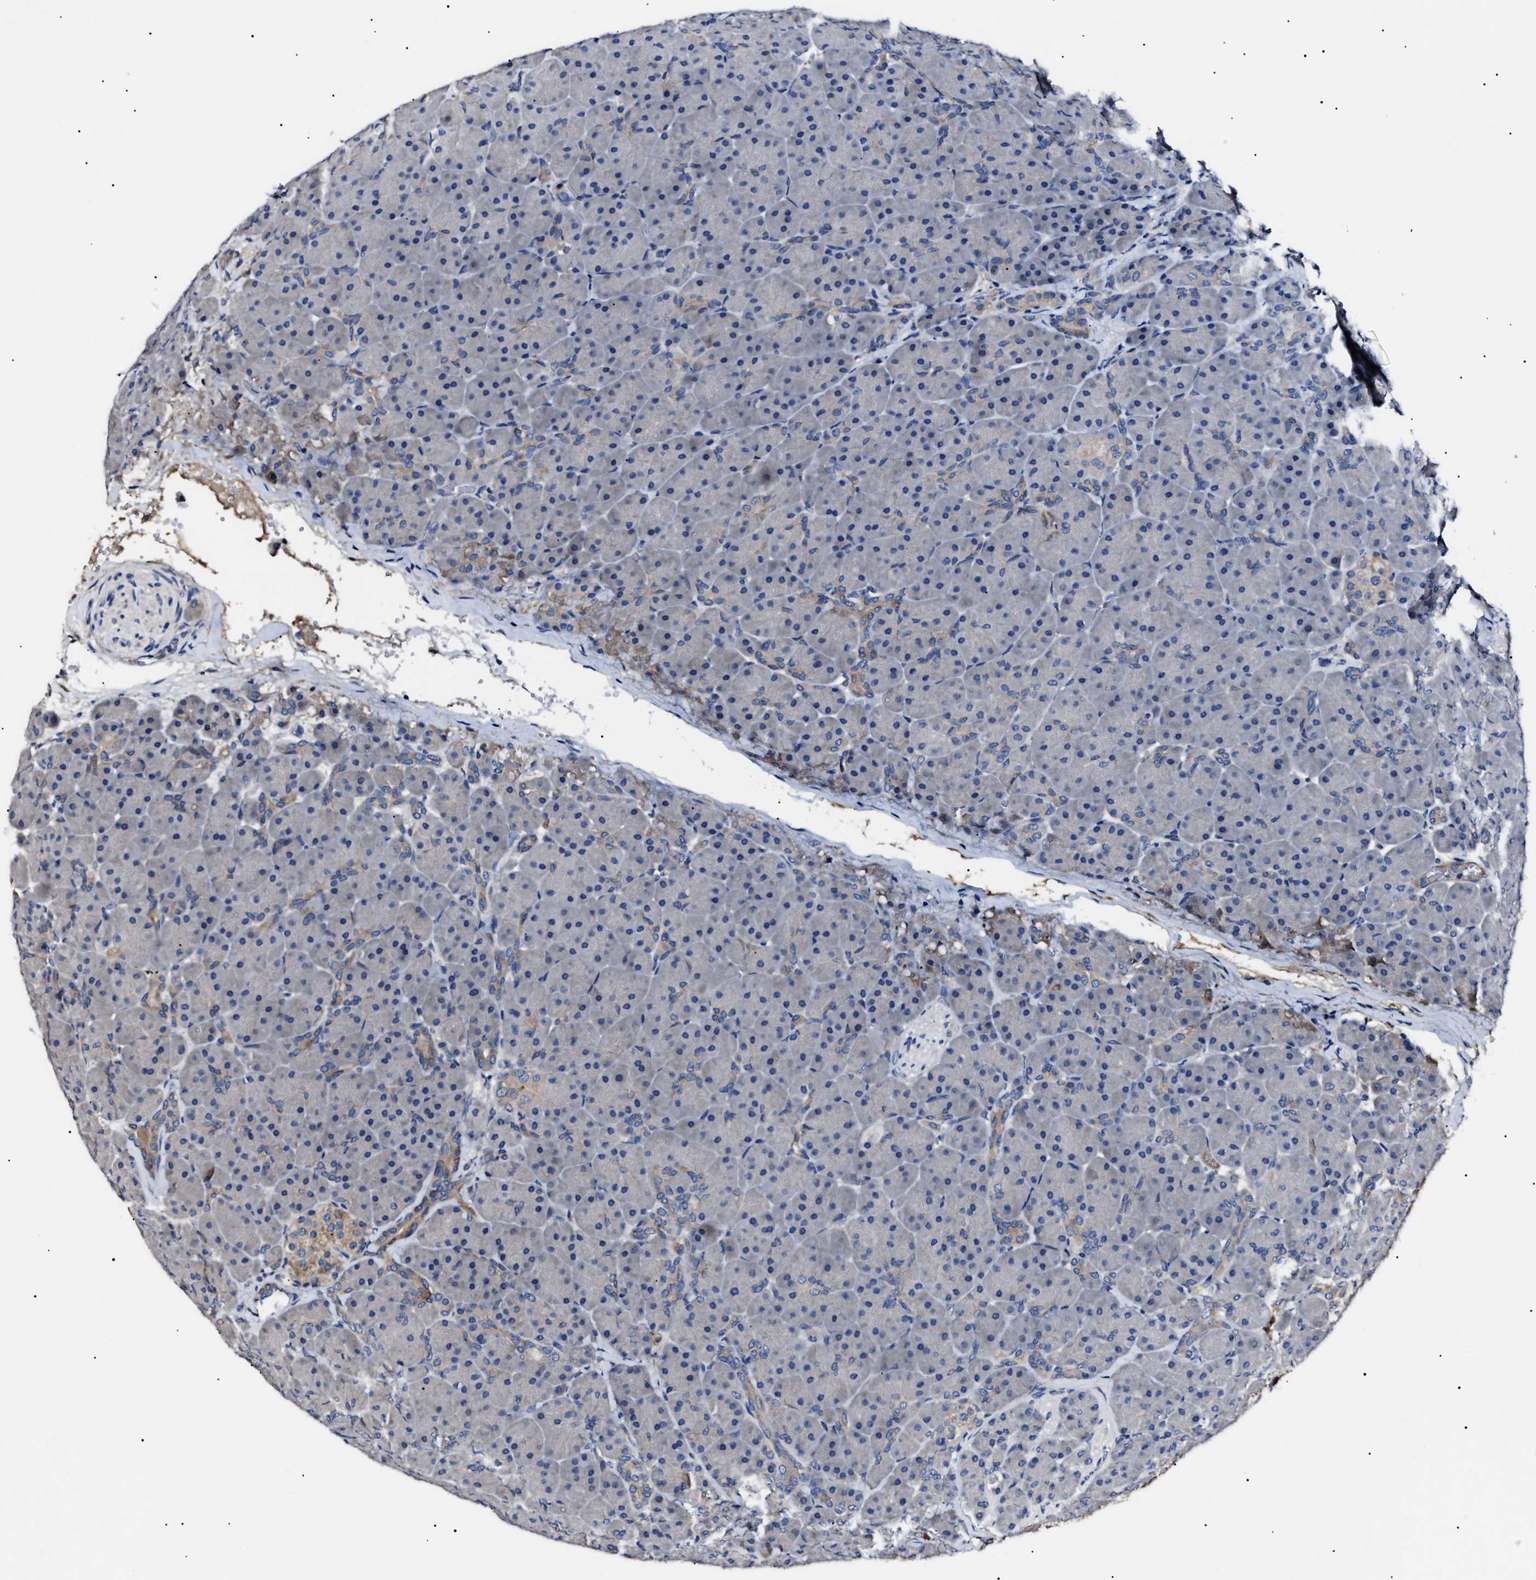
{"staining": {"intensity": "negative", "quantity": "none", "location": "none"}, "tissue": "pancreas", "cell_type": "Exocrine glandular cells", "image_type": "normal", "snomed": [{"axis": "morphology", "description": "Normal tissue, NOS"}, {"axis": "topography", "description": "Pancreas"}], "caption": "Immunohistochemistry (IHC) image of unremarkable pancreas stained for a protein (brown), which exhibits no staining in exocrine glandular cells. Brightfield microscopy of IHC stained with DAB (brown) and hematoxylin (blue), captured at high magnification.", "gene": "IFT81", "patient": {"sex": "male", "age": 66}}